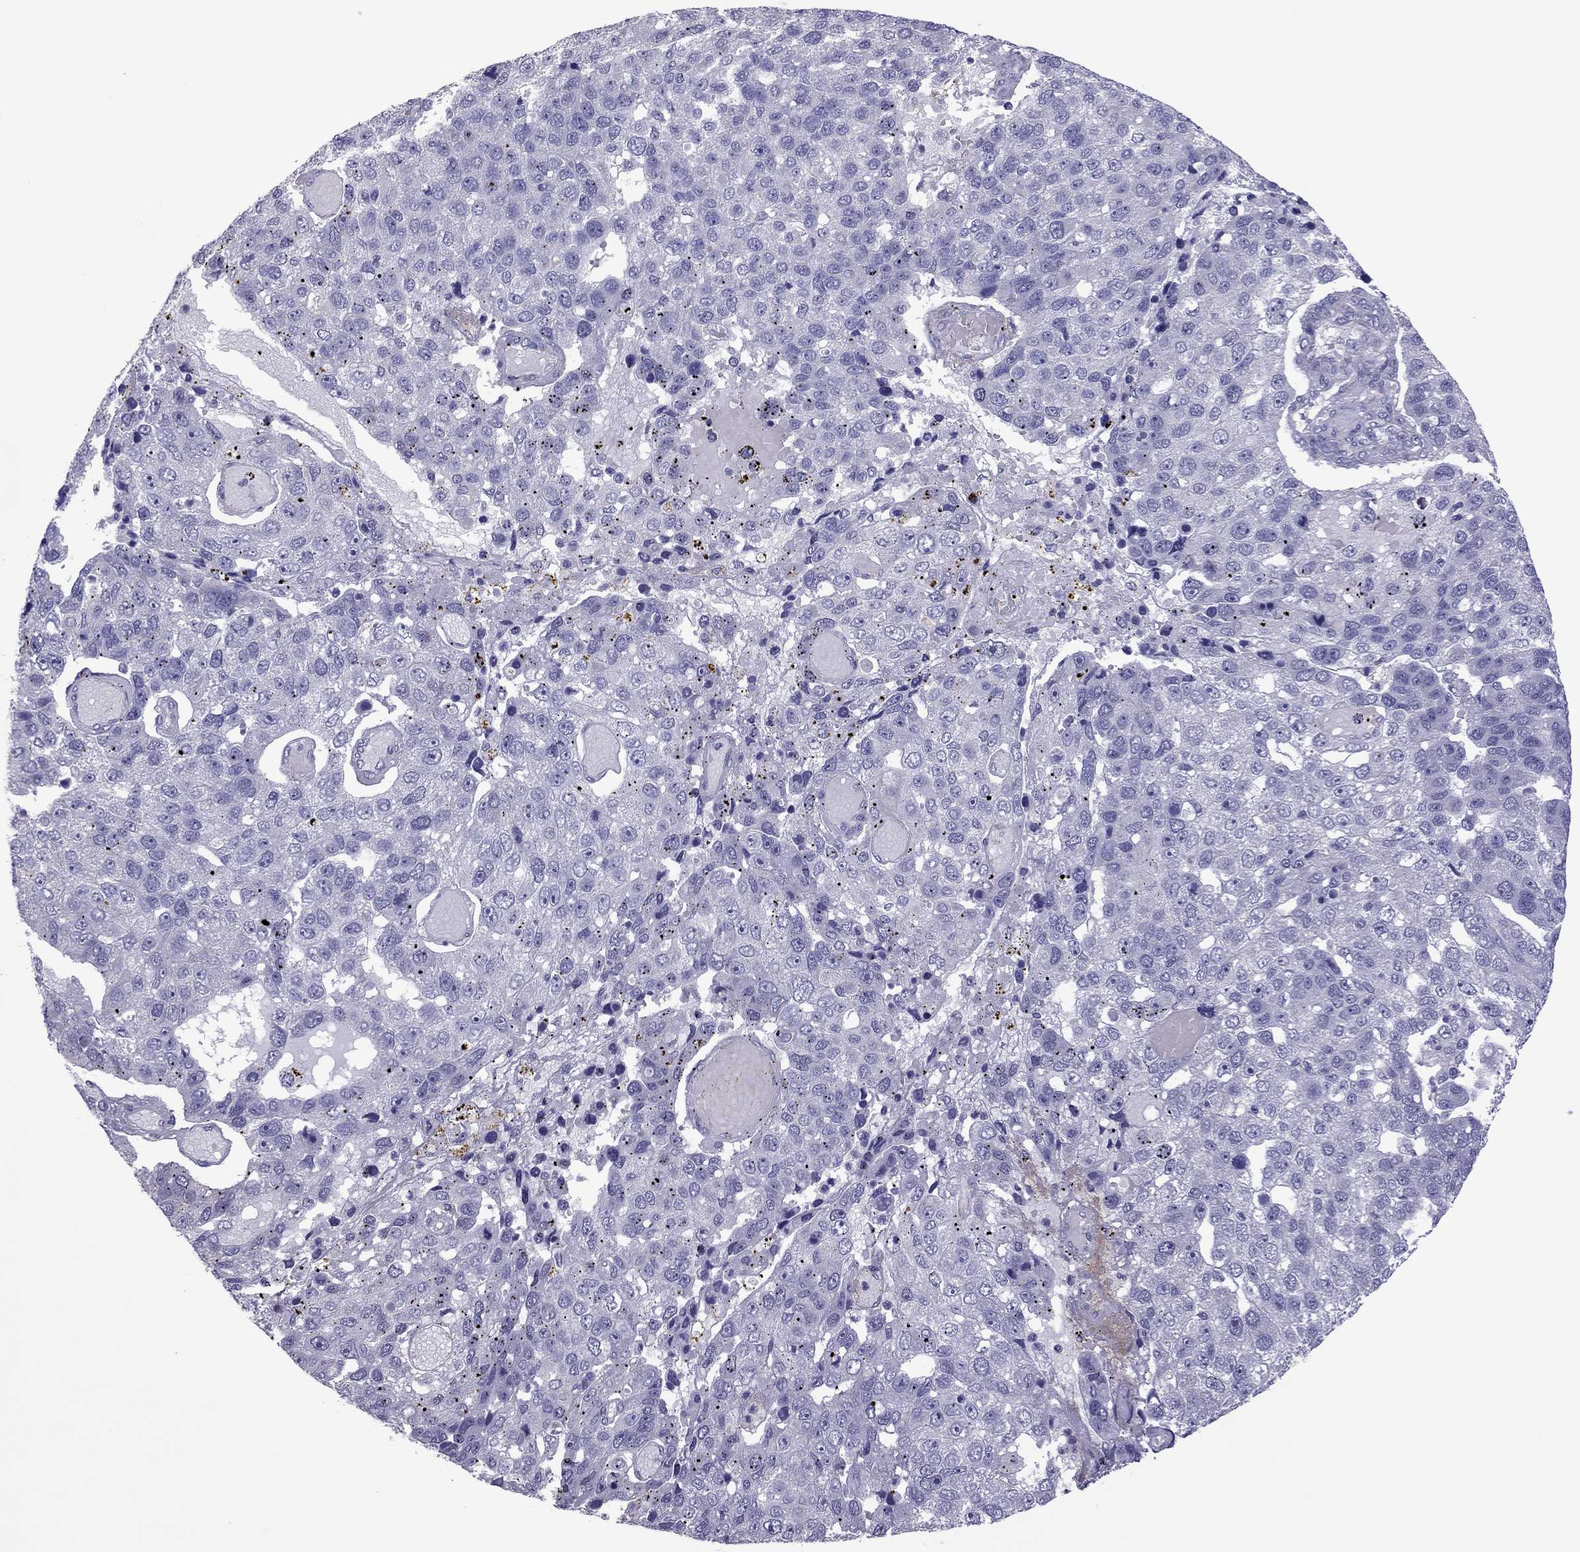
{"staining": {"intensity": "negative", "quantity": "none", "location": "none"}, "tissue": "pancreatic cancer", "cell_type": "Tumor cells", "image_type": "cancer", "snomed": [{"axis": "morphology", "description": "Adenocarcinoma, NOS"}, {"axis": "topography", "description": "Pancreas"}], "caption": "Tumor cells are negative for protein expression in human adenocarcinoma (pancreatic).", "gene": "SLC16A8", "patient": {"sex": "female", "age": 61}}